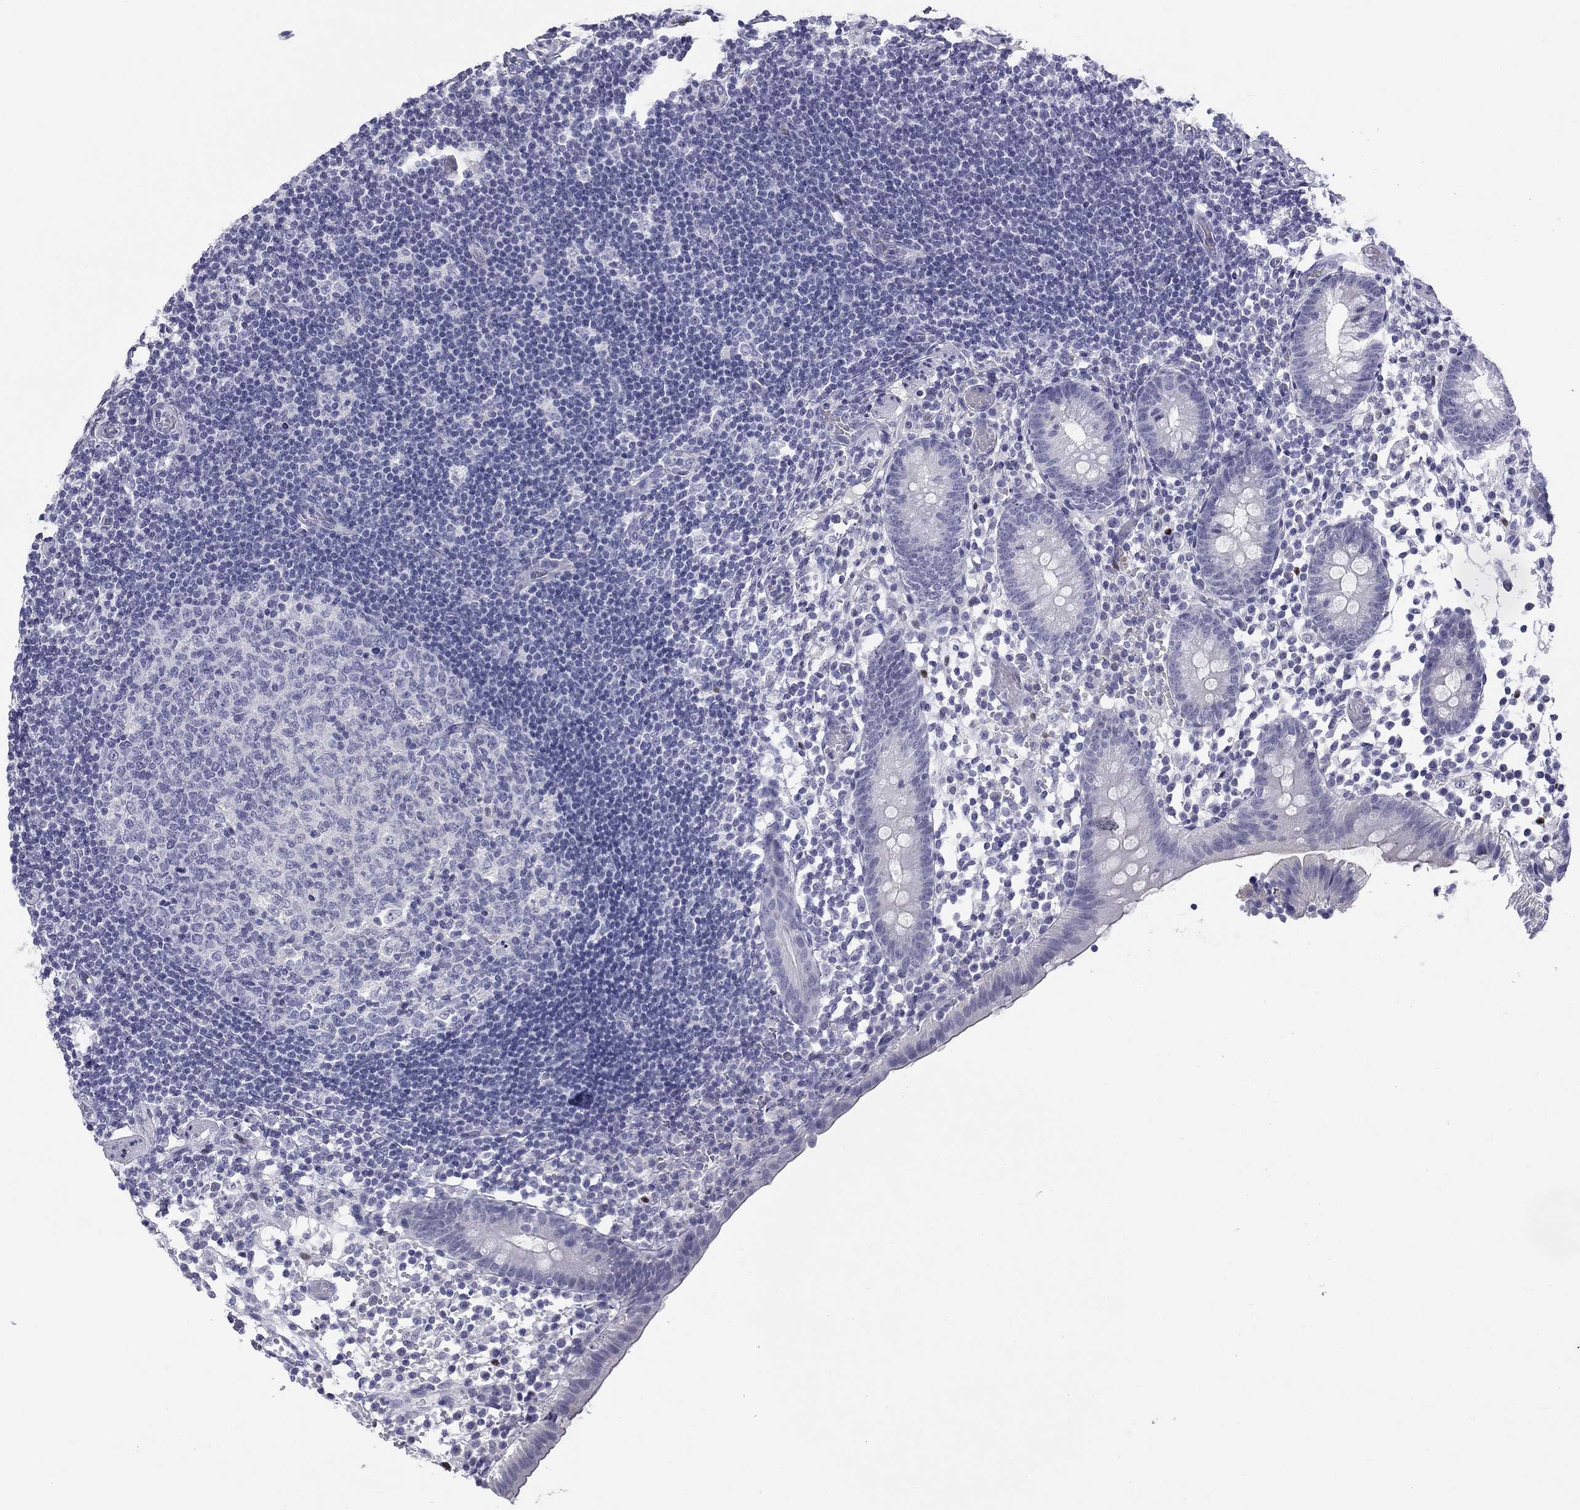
{"staining": {"intensity": "negative", "quantity": "none", "location": "none"}, "tissue": "appendix", "cell_type": "Glandular cells", "image_type": "normal", "snomed": [{"axis": "morphology", "description": "Normal tissue, NOS"}, {"axis": "topography", "description": "Appendix"}], "caption": "Immunohistochemical staining of normal human appendix demonstrates no significant positivity in glandular cells.", "gene": "TFAP2B", "patient": {"sex": "female", "age": 40}}